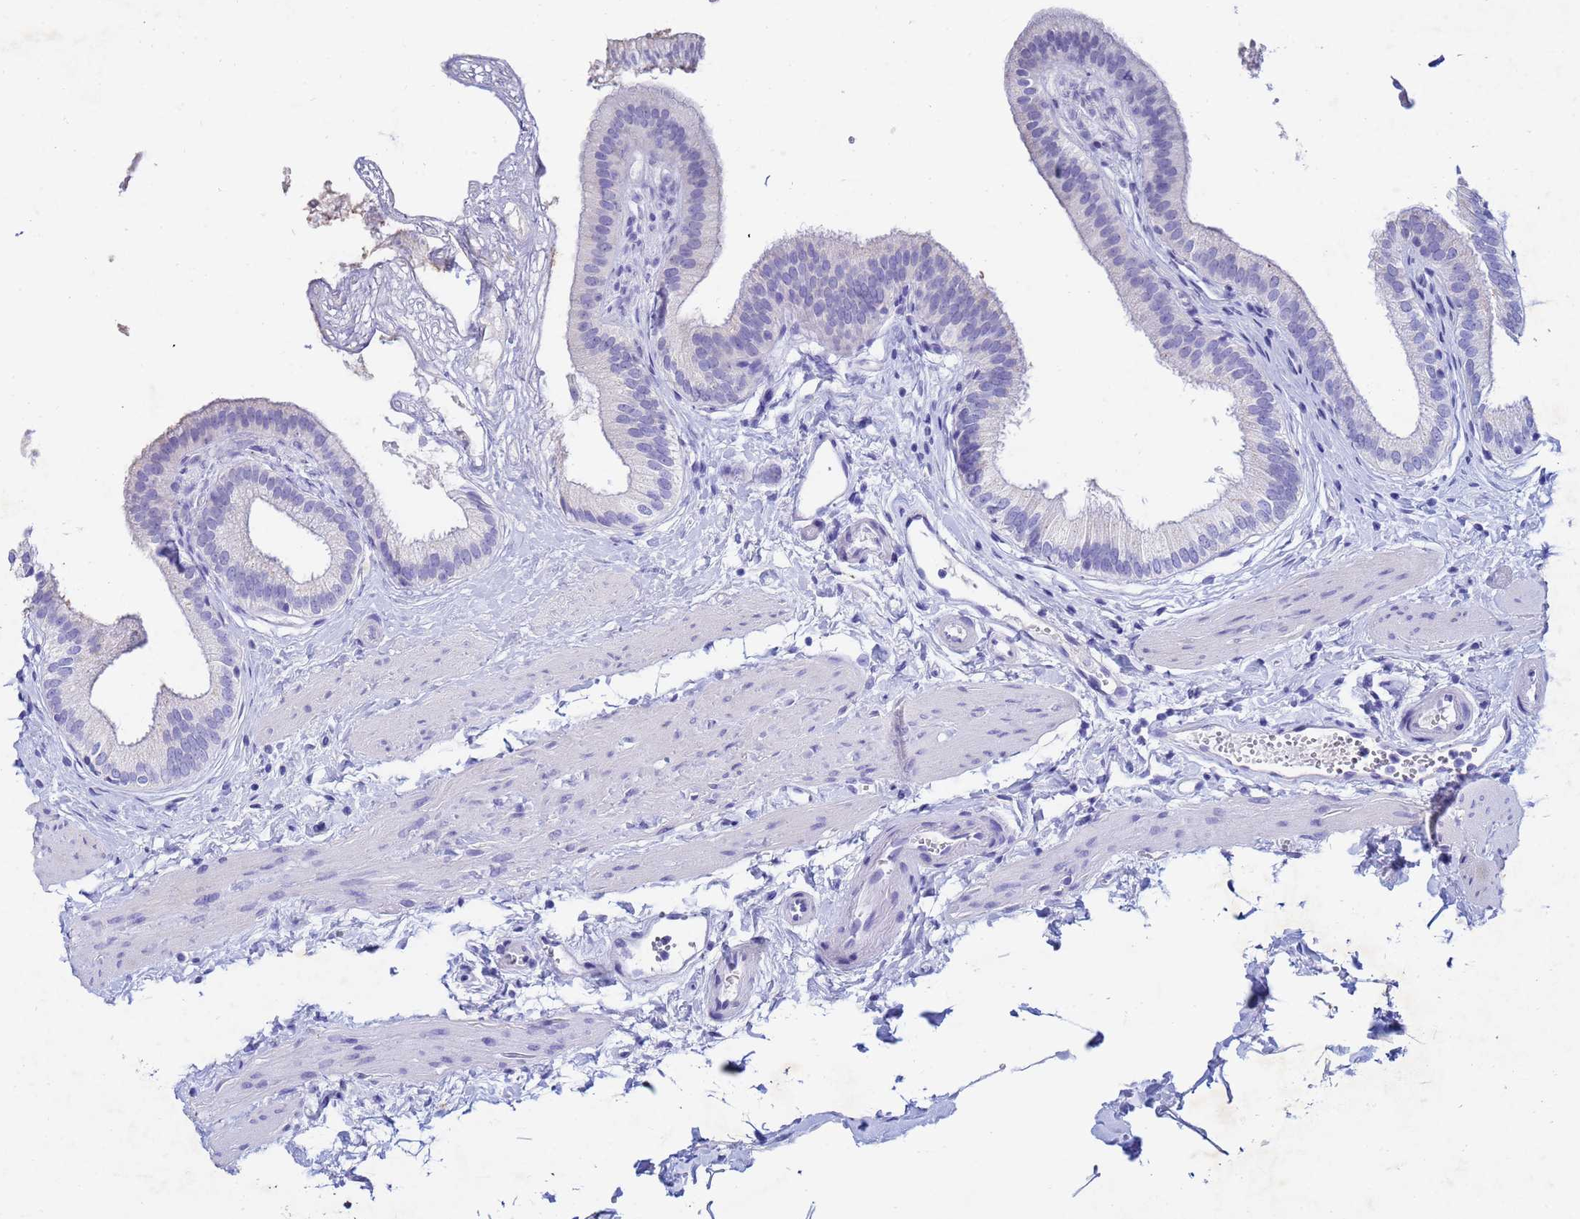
{"staining": {"intensity": "negative", "quantity": "none", "location": "none"}, "tissue": "gallbladder", "cell_type": "Glandular cells", "image_type": "normal", "snomed": [{"axis": "morphology", "description": "Normal tissue, NOS"}, {"axis": "topography", "description": "Gallbladder"}], "caption": "Immunohistochemical staining of unremarkable human gallbladder shows no significant staining in glandular cells.", "gene": "CSTB", "patient": {"sex": "female", "age": 54}}